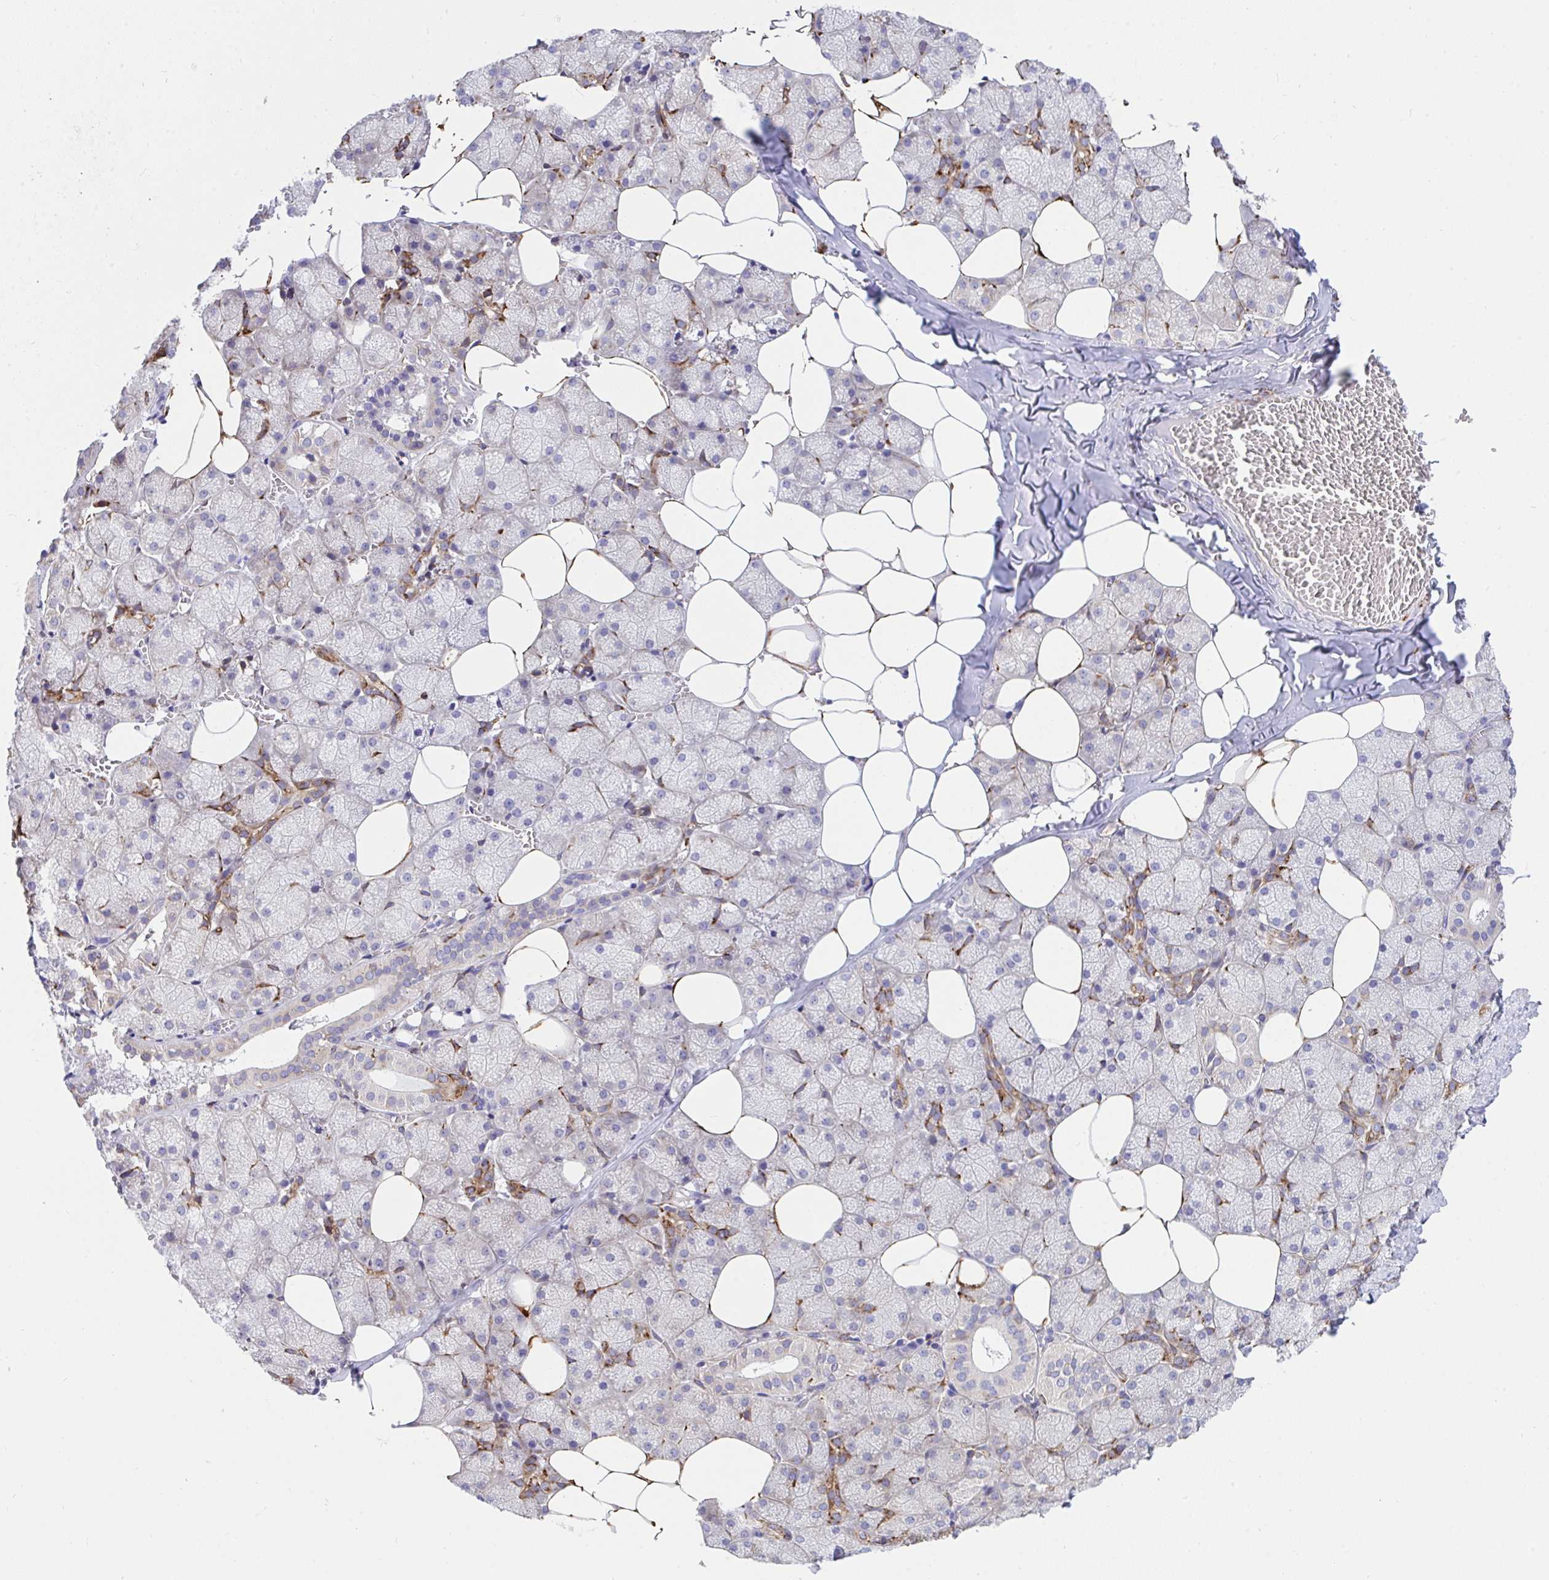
{"staining": {"intensity": "strong", "quantity": "25%-75%", "location": "cytoplasmic/membranous"}, "tissue": "salivary gland", "cell_type": "Glandular cells", "image_type": "normal", "snomed": [{"axis": "morphology", "description": "Normal tissue, NOS"}, {"axis": "topography", "description": "Salivary gland"}, {"axis": "topography", "description": "Peripheral nerve tissue"}], "caption": "Benign salivary gland was stained to show a protein in brown. There is high levels of strong cytoplasmic/membranous expression in about 25%-75% of glandular cells. (DAB (3,3'-diaminobenzidine) IHC with brightfield microscopy, high magnification).", "gene": "ASPH", "patient": {"sex": "male", "age": 38}}